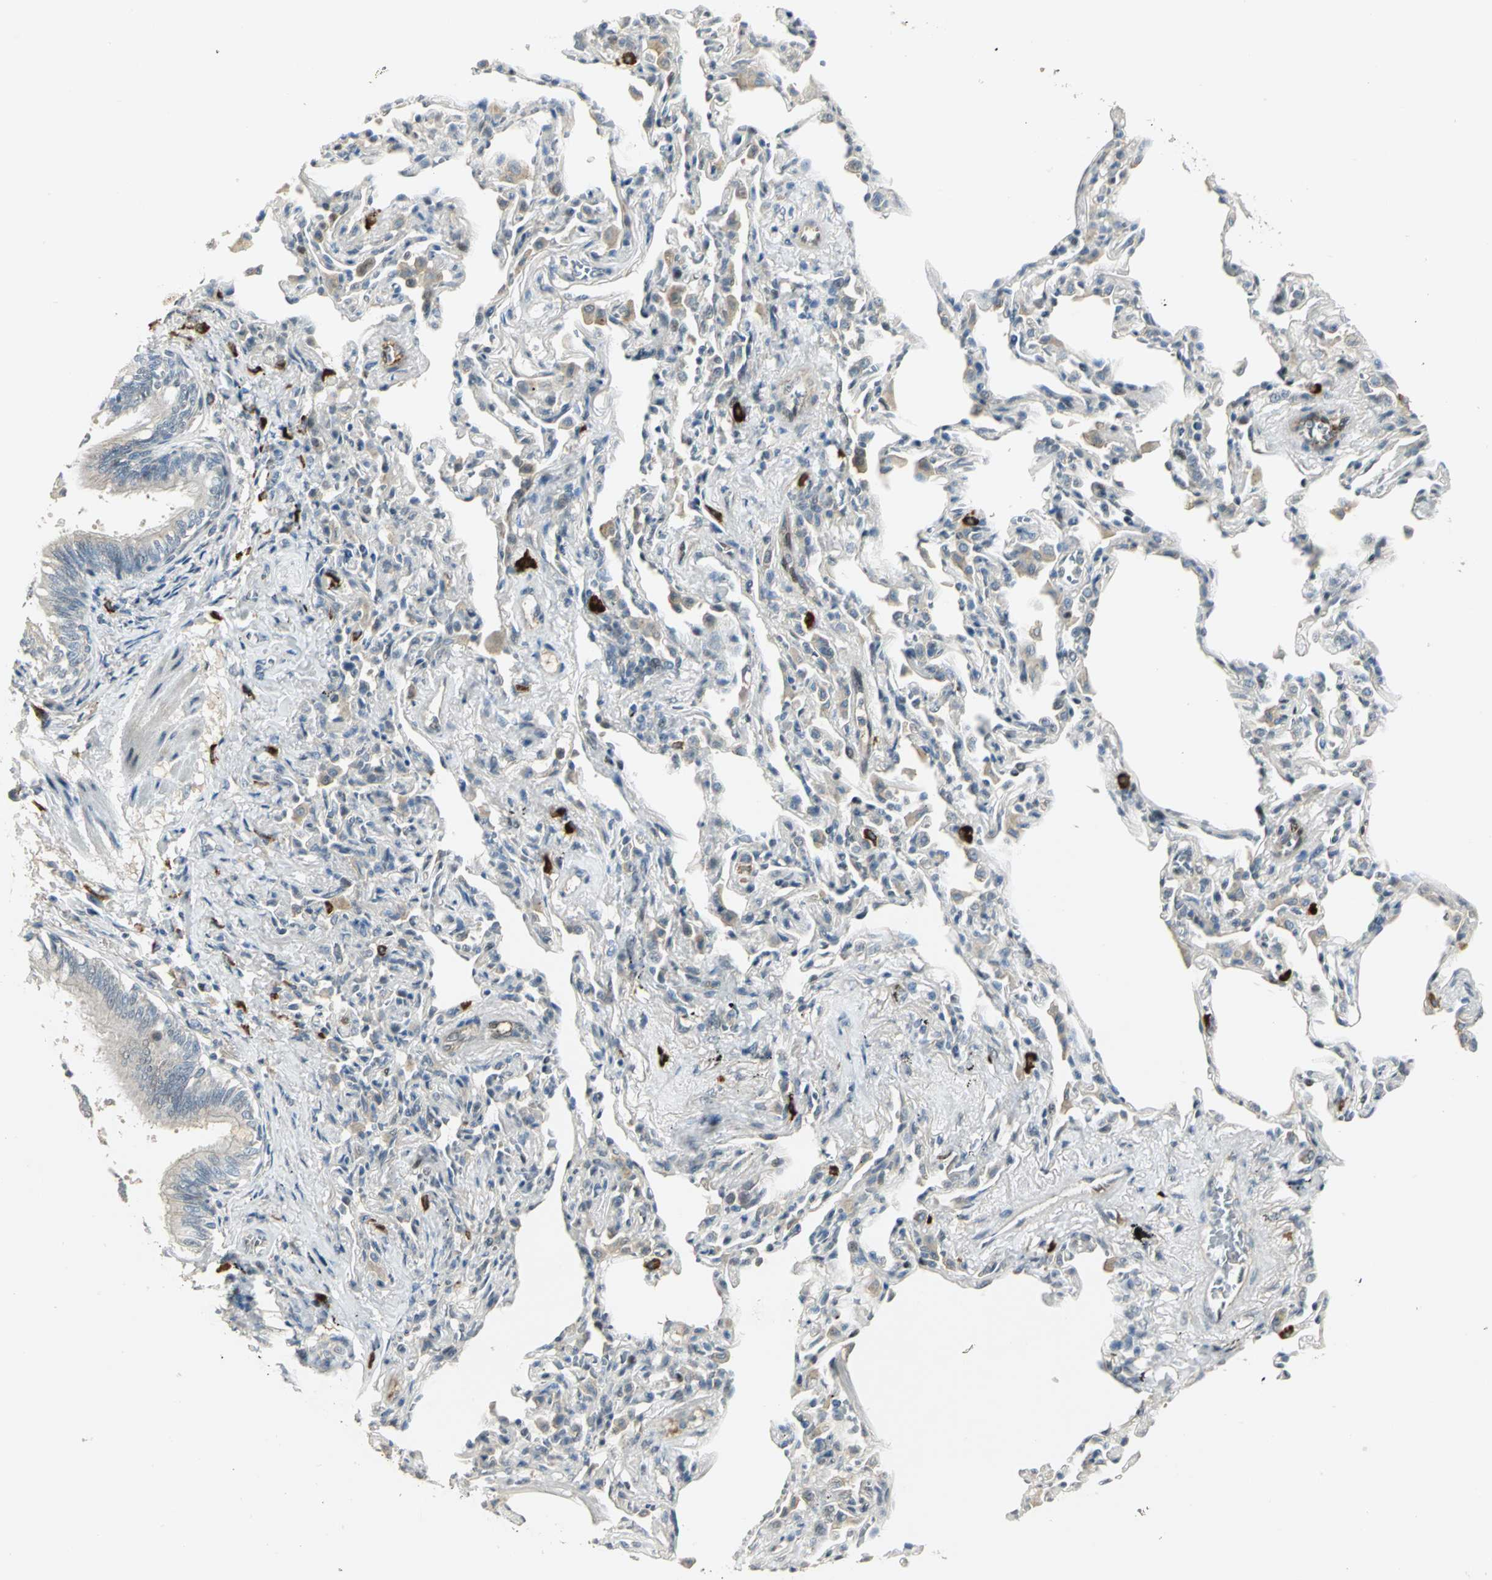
{"staining": {"intensity": "moderate", "quantity": "<25%", "location": "cytoplasmic/membranous"}, "tissue": "bronchus", "cell_type": "Respiratory epithelial cells", "image_type": "normal", "snomed": [{"axis": "morphology", "description": "Normal tissue, NOS"}, {"axis": "topography", "description": "Lung"}], "caption": "This photomicrograph reveals immunohistochemistry (IHC) staining of benign human bronchus, with low moderate cytoplasmic/membranous staining in about <25% of respiratory epithelial cells.", "gene": "PROC", "patient": {"sex": "male", "age": 64}}